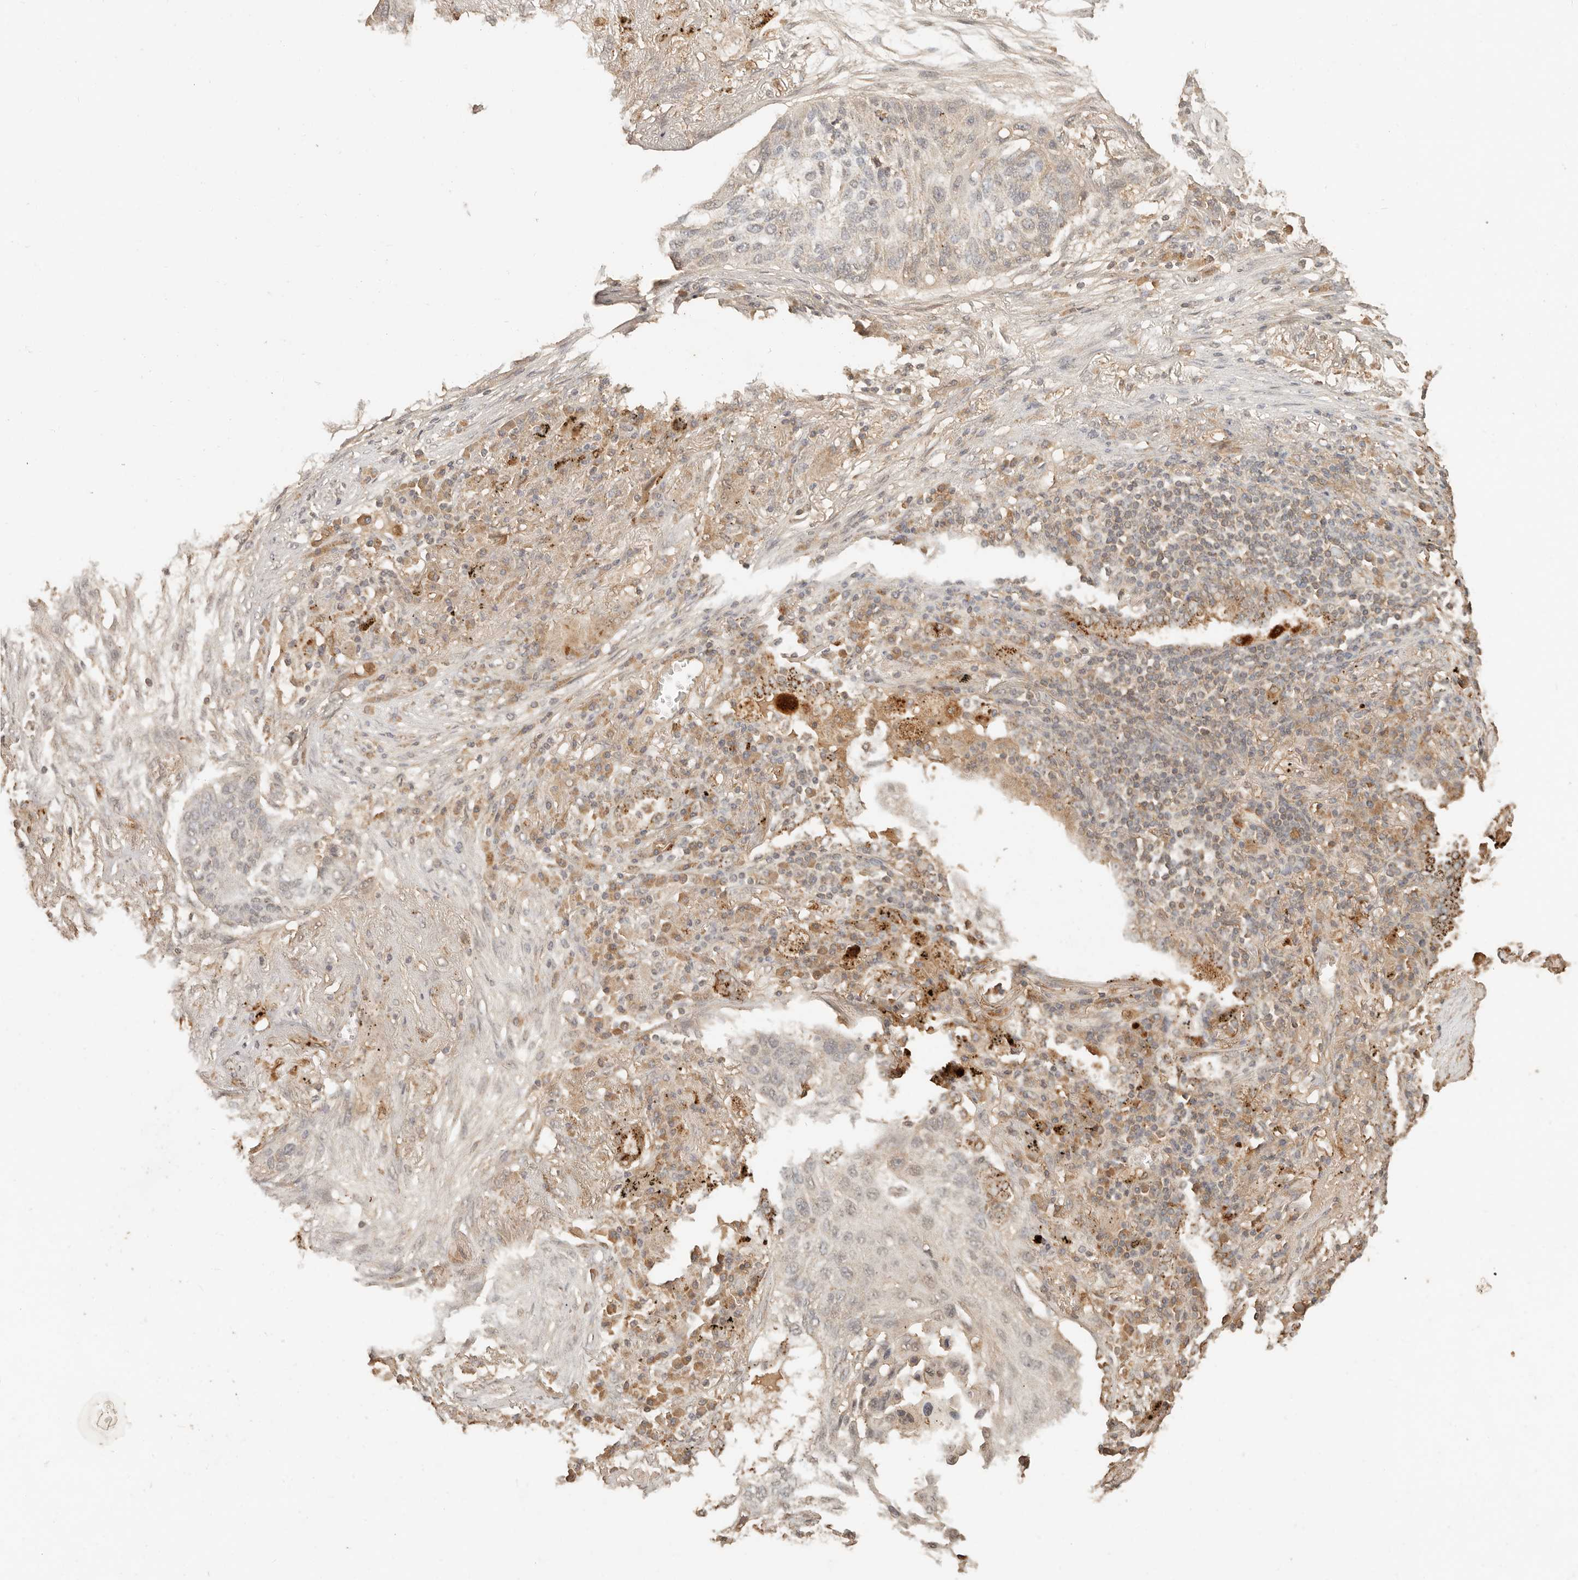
{"staining": {"intensity": "negative", "quantity": "none", "location": "none"}, "tissue": "lung cancer", "cell_type": "Tumor cells", "image_type": "cancer", "snomed": [{"axis": "morphology", "description": "Squamous cell carcinoma, NOS"}, {"axis": "topography", "description": "Lung"}], "caption": "An image of lung cancer stained for a protein exhibits no brown staining in tumor cells. The staining is performed using DAB brown chromogen with nuclei counter-stained in using hematoxylin.", "gene": "INTS11", "patient": {"sex": "female", "age": 63}}